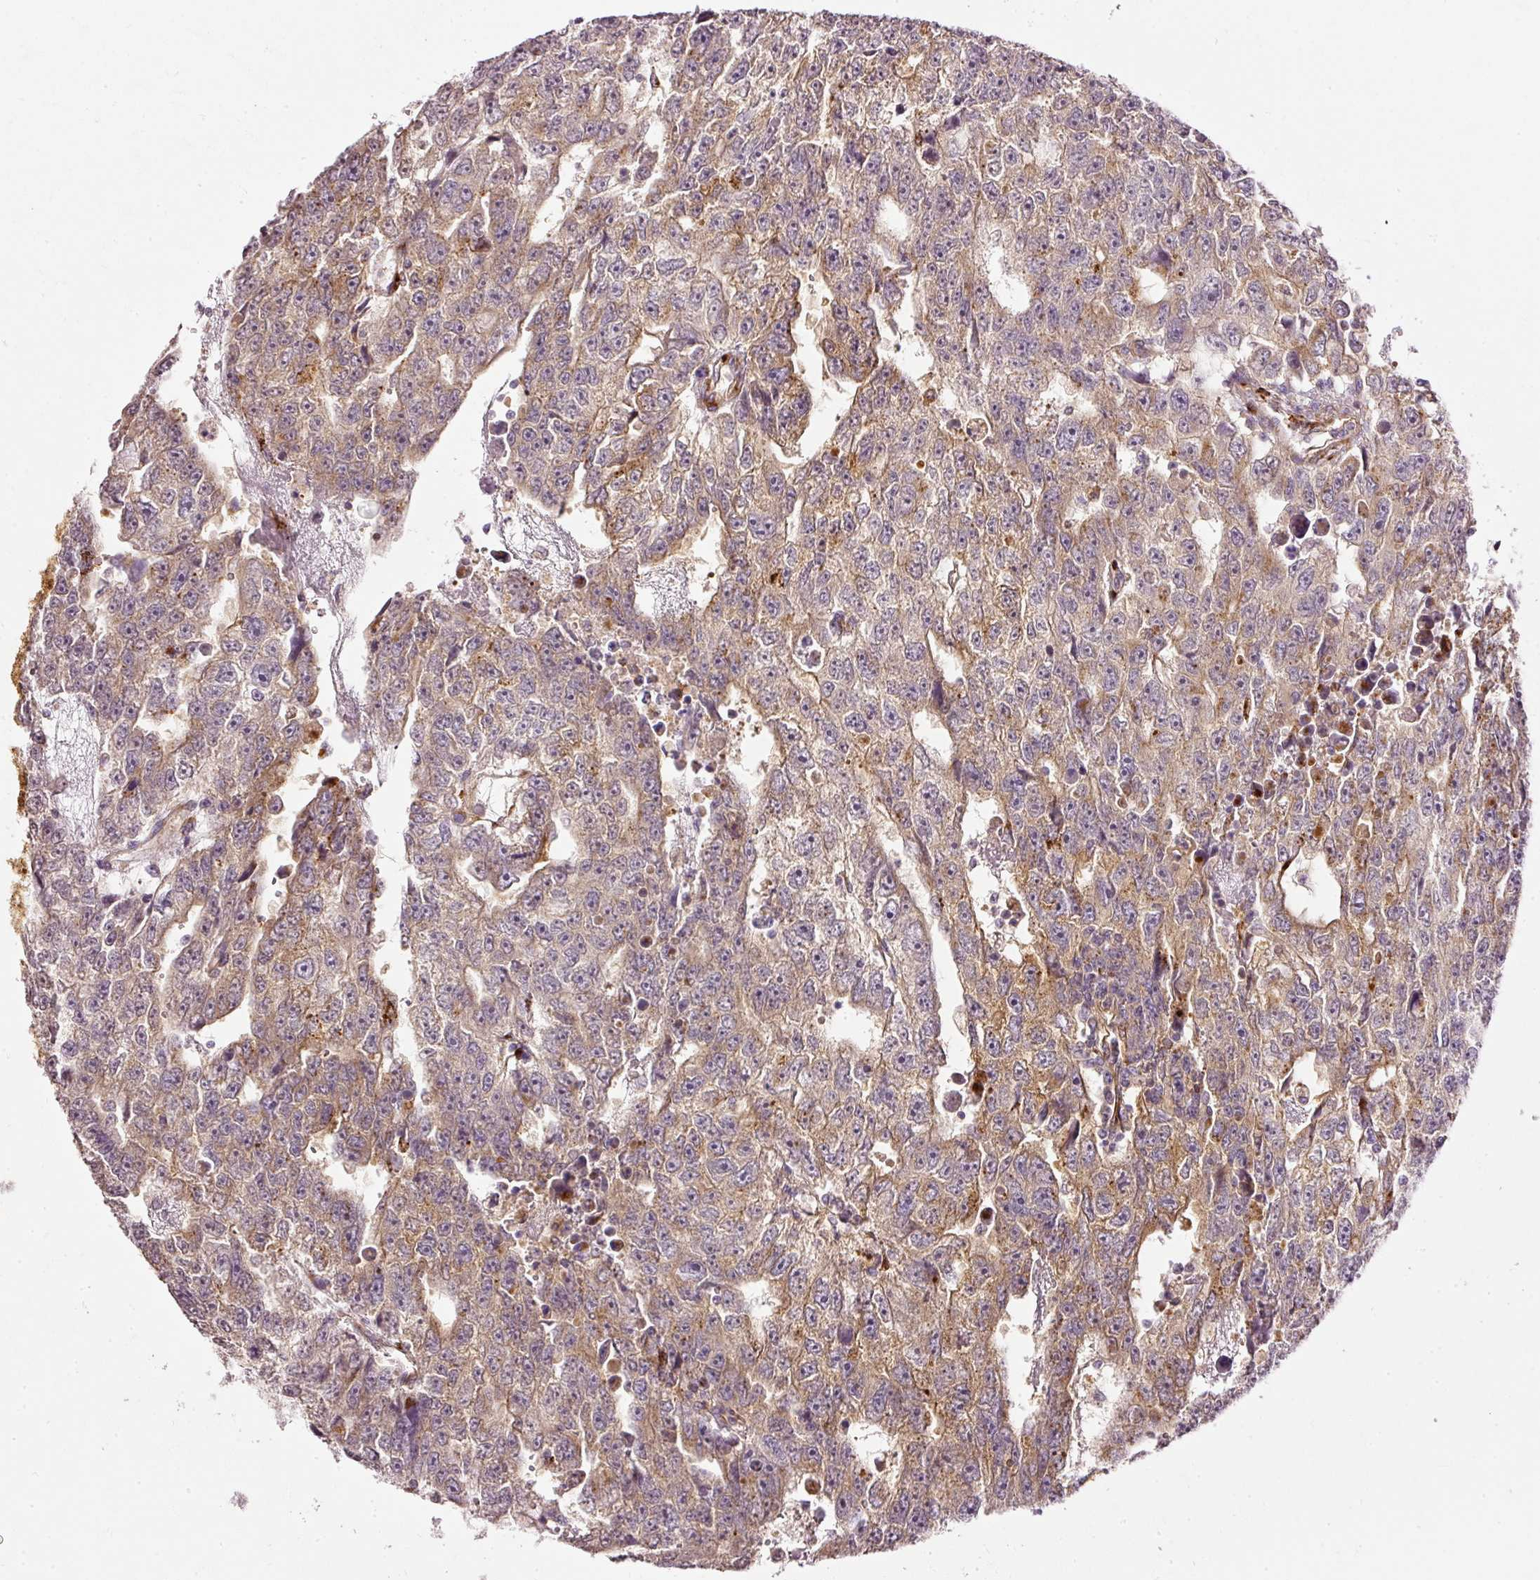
{"staining": {"intensity": "moderate", "quantity": "<25%", "location": "cytoplasmic/membranous"}, "tissue": "testis cancer", "cell_type": "Tumor cells", "image_type": "cancer", "snomed": [{"axis": "morphology", "description": "Carcinoma, Embryonal, NOS"}, {"axis": "topography", "description": "Testis"}], "caption": "A low amount of moderate cytoplasmic/membranous staining is present in approximately <25% of tumor cells in testis embryonal carcinoma tissue.", "gene": "ARMH3", "patient": {"sex": "male", "age": 20}}